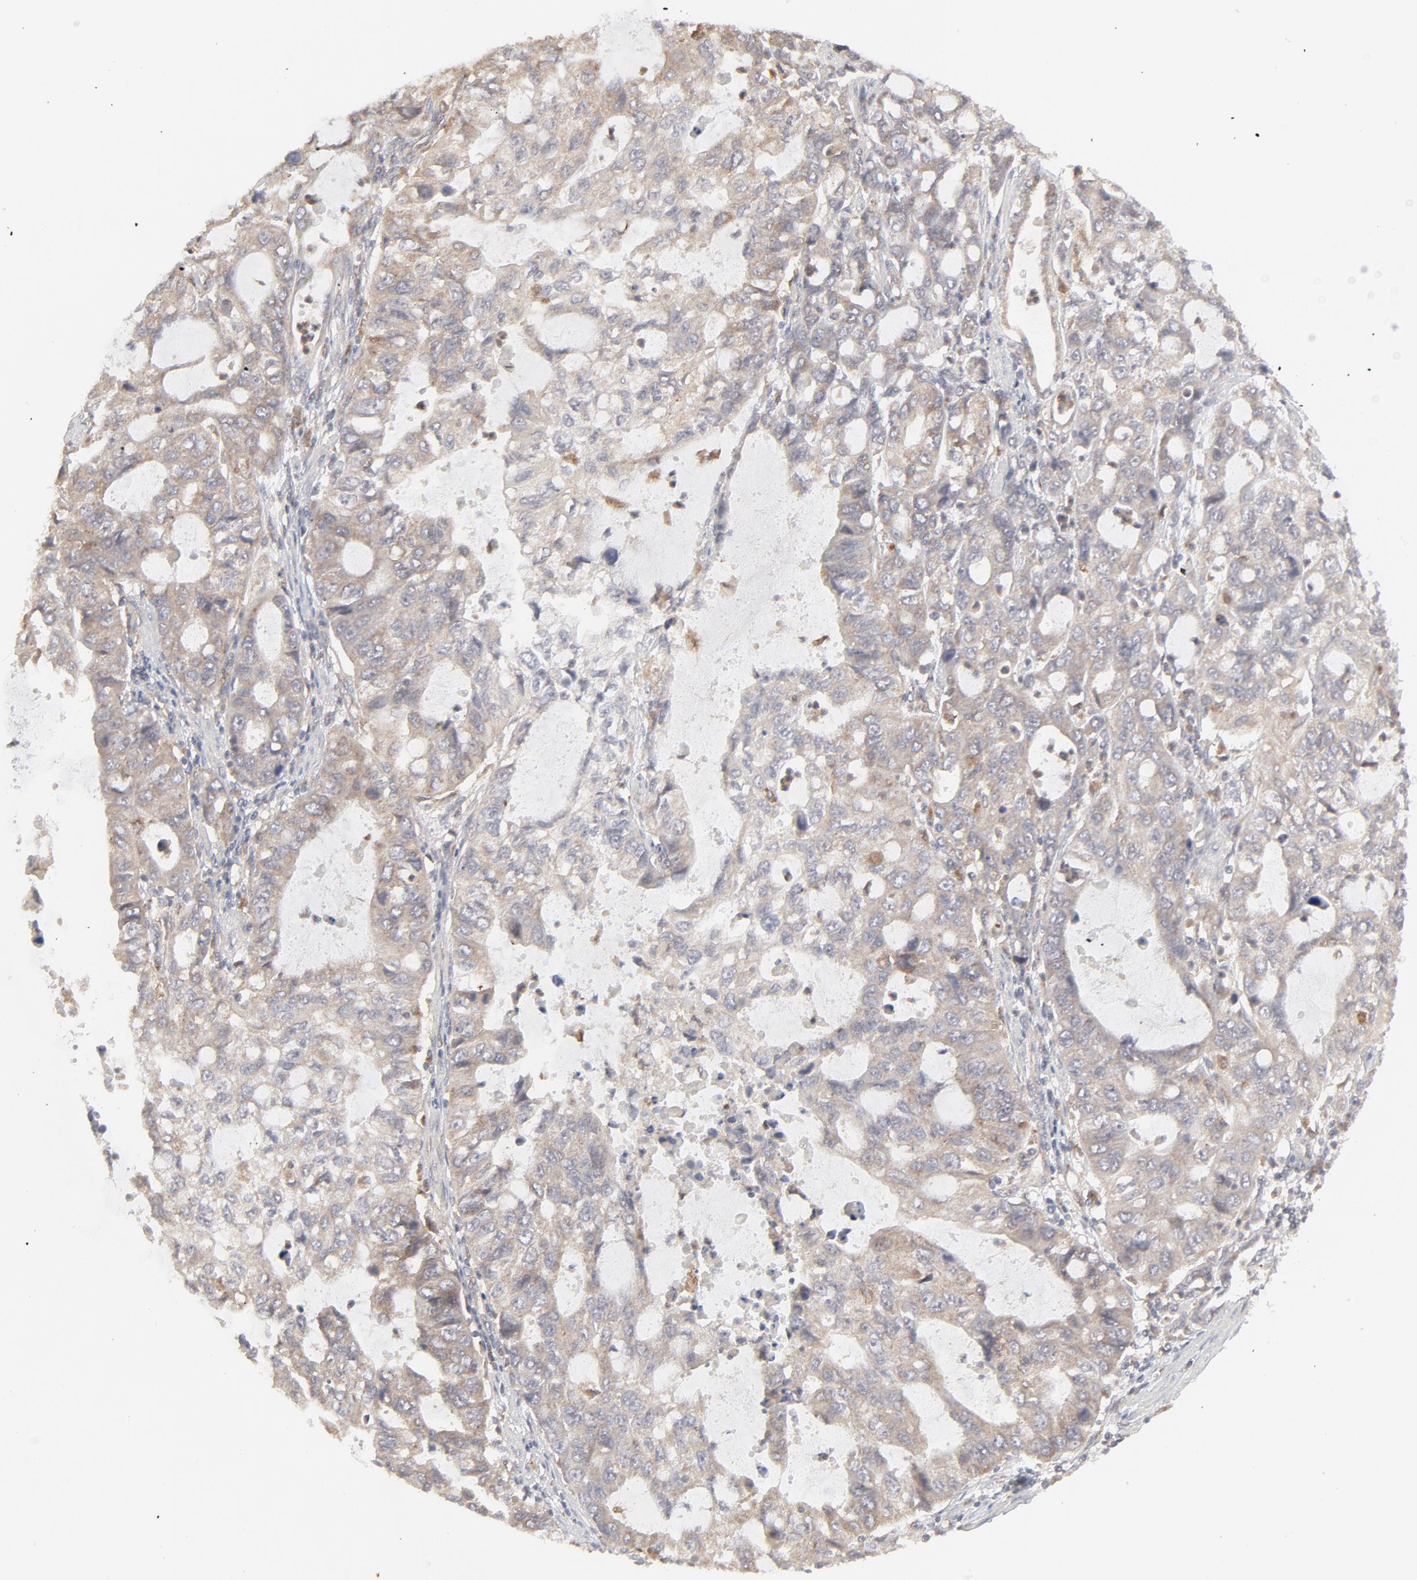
{"staining": {"intensity": "weak", "quantity": ">75%", "location": "cytoplasmic/membranous"}, "tissue": "stomach cancer", "cell_type": "Tumor cells", "image_type": "cancer", "snomed": [{"axis": "morphology", "description": "Adenocarcinoma, NOS"}, {"axis": "topography", "description": "Stomach, upper"}], "caption": "High-magnification brightfield microscopy of adenocarcinoma (stomach) stained with DAB (3,3'-diaminobenzidine) (brown) and counterstained with hematoxylin (blue). tumor cells exhibit weak cytoplasmic/membranous positivity is identified in approximately>75% of cells.", "gene": "RAB5C", "patient": {"sex": "female", "age": 52}}